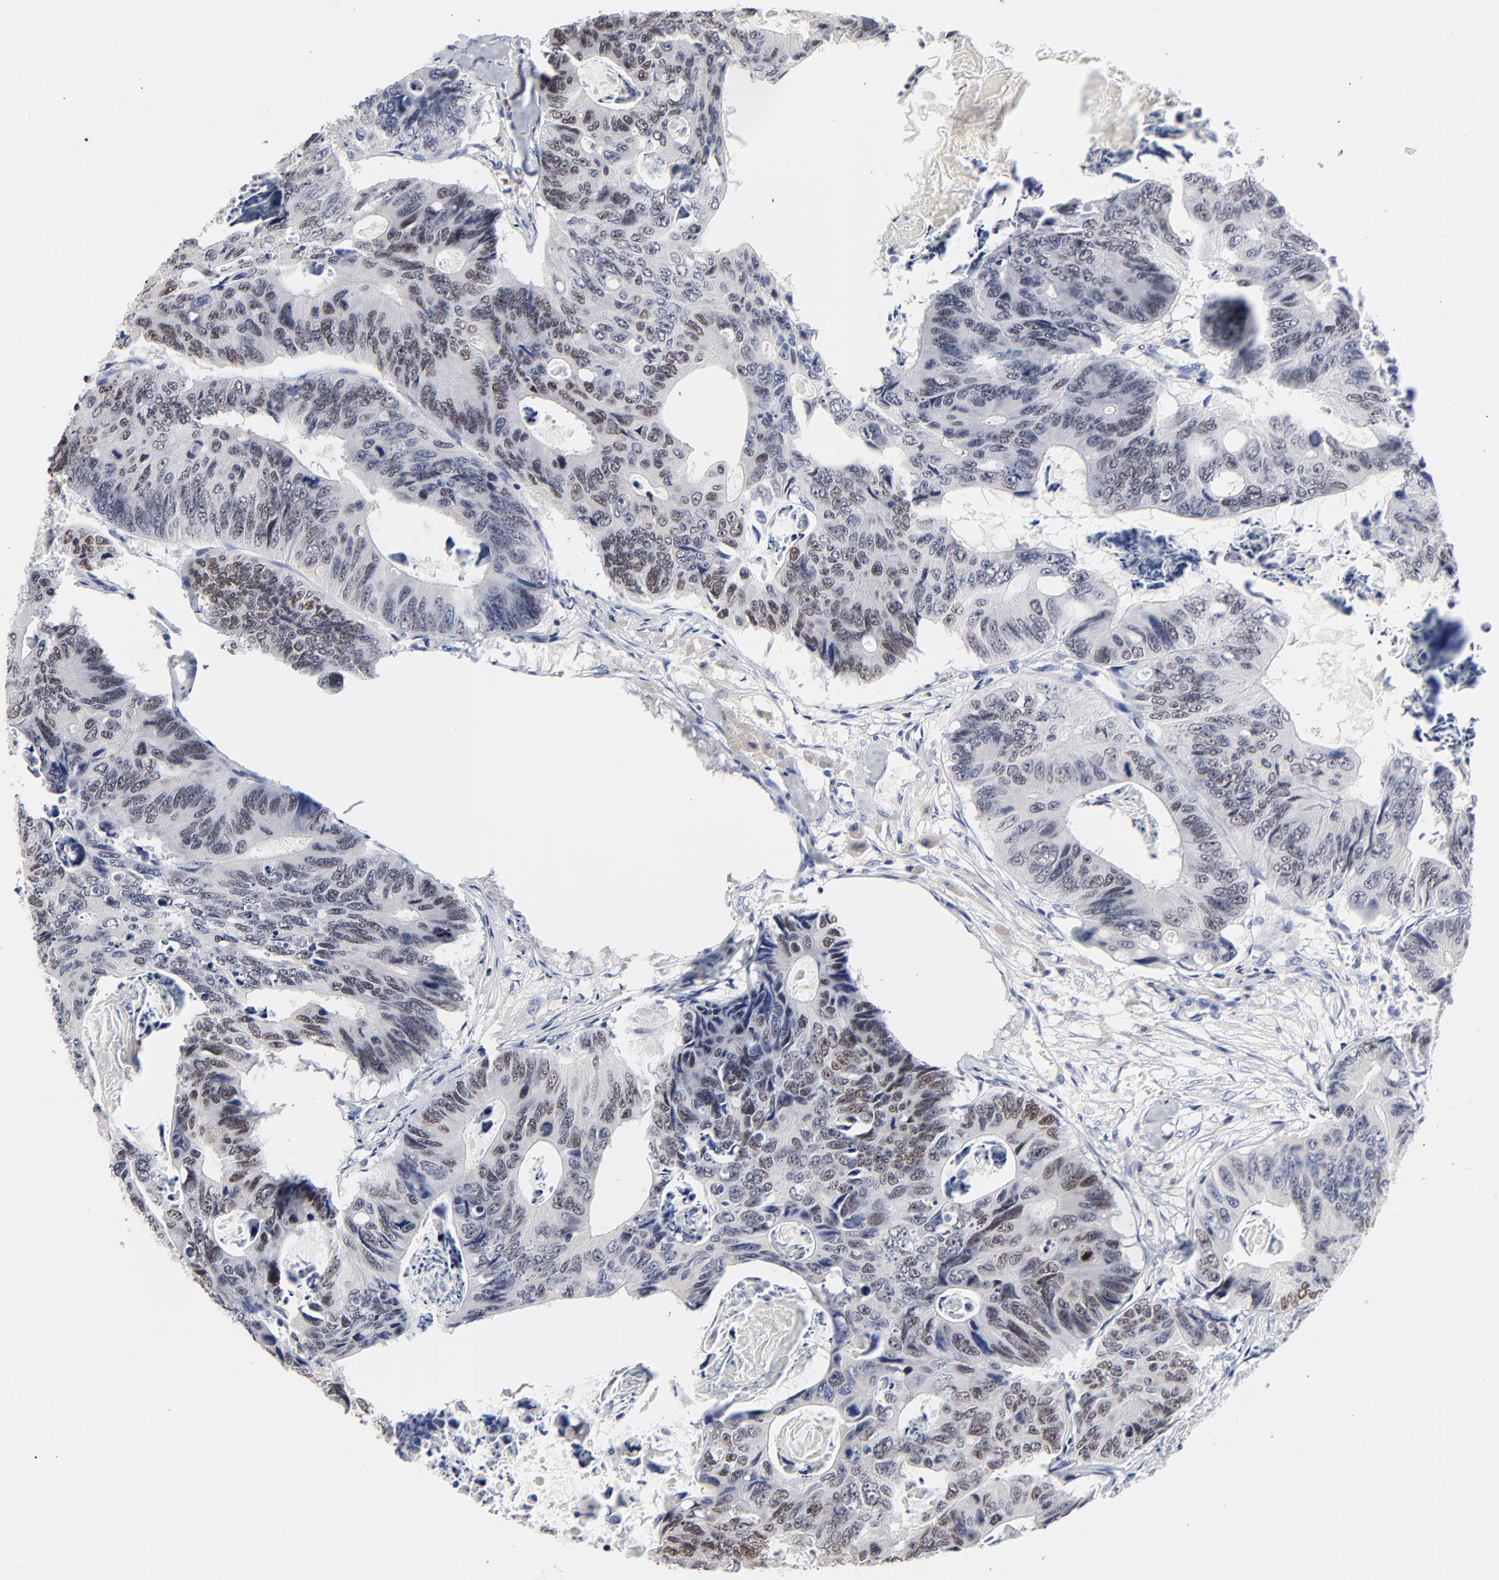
{"staining": {"intensity": "moderate", "quantity": "<25%", "location": "nuclear"}, "tissue": "colorectal cancer", "cell_type": "Tumor cells", "image_type": "cancer", "snomed": [{"axis": "morphology", "description": "Adenocarcinoma, NOS"}, {"axis": "topography", "description": "Colon"}], "caption": "Immunohistochemistry (IHC) image of neoplastic tissue: human colorectal adenocarcinoma stained using immunohistochemistry (IHC) displays low levels of moderate protein expression localized specifically in the nuclear of tumor cells, appearing as a nuclear brown color.", "gene": "AADAC", "patient": {"sex": "female", "age": 55}}